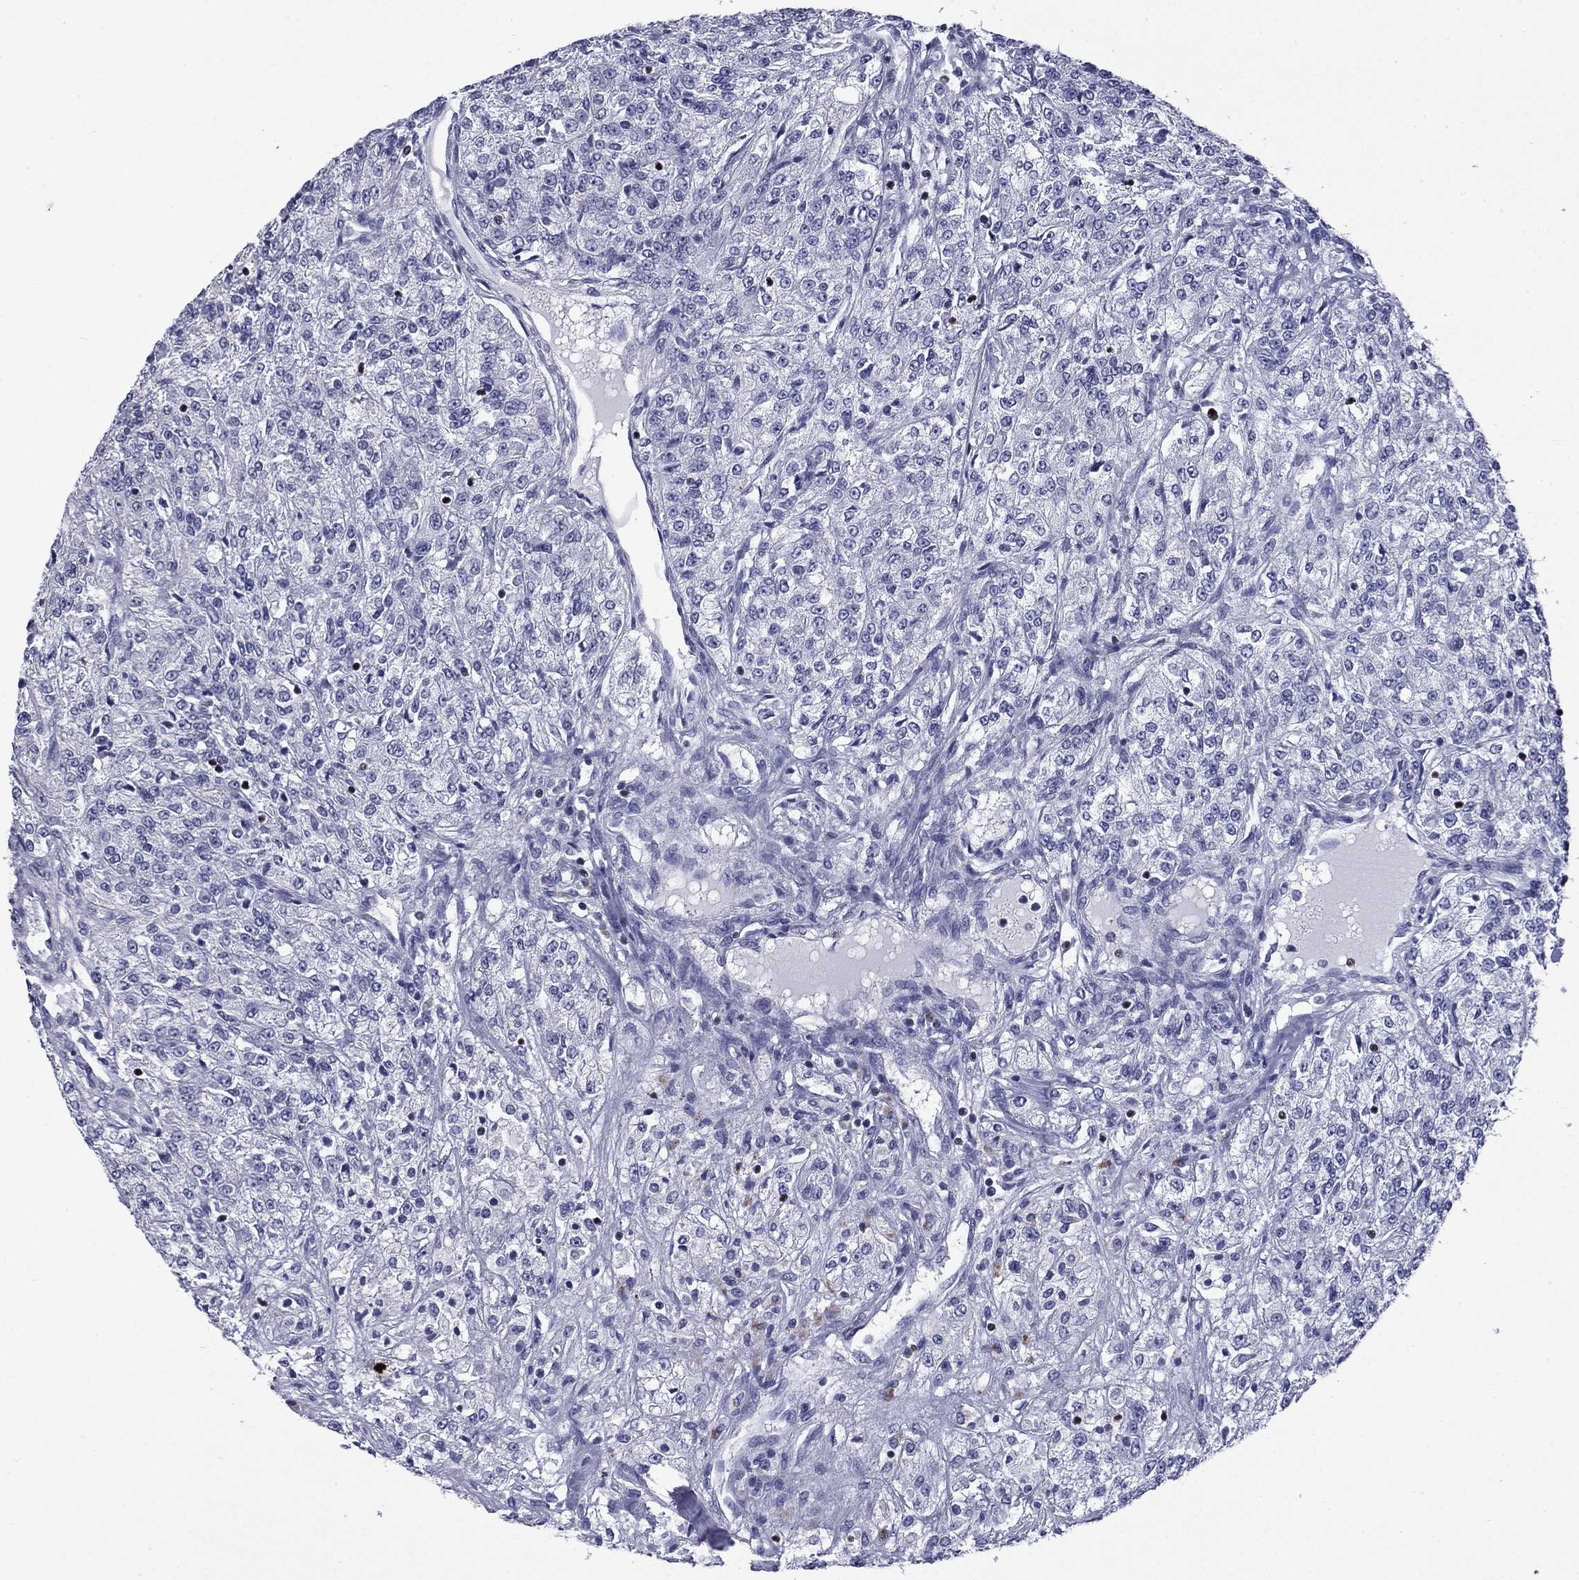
{"staining": {"intensity": "negative", "quantity": "none", "location": "none"}, "tissue": "renal cancer", "cell_type": "Tumor cells", "image_type": "cancer", "snomed": [{"axis": "morphology", "description": "Adenocarcinoma, NOS"}, {"axis": "topography", "description": "Kidney"}], "caption": "Immunohistochemistry (IHC) of renal adenocarcinoma demonstrates no expression in tumor cells.", "gene": "IKZF3", "patient": {"sex": "female", "age": 63}}